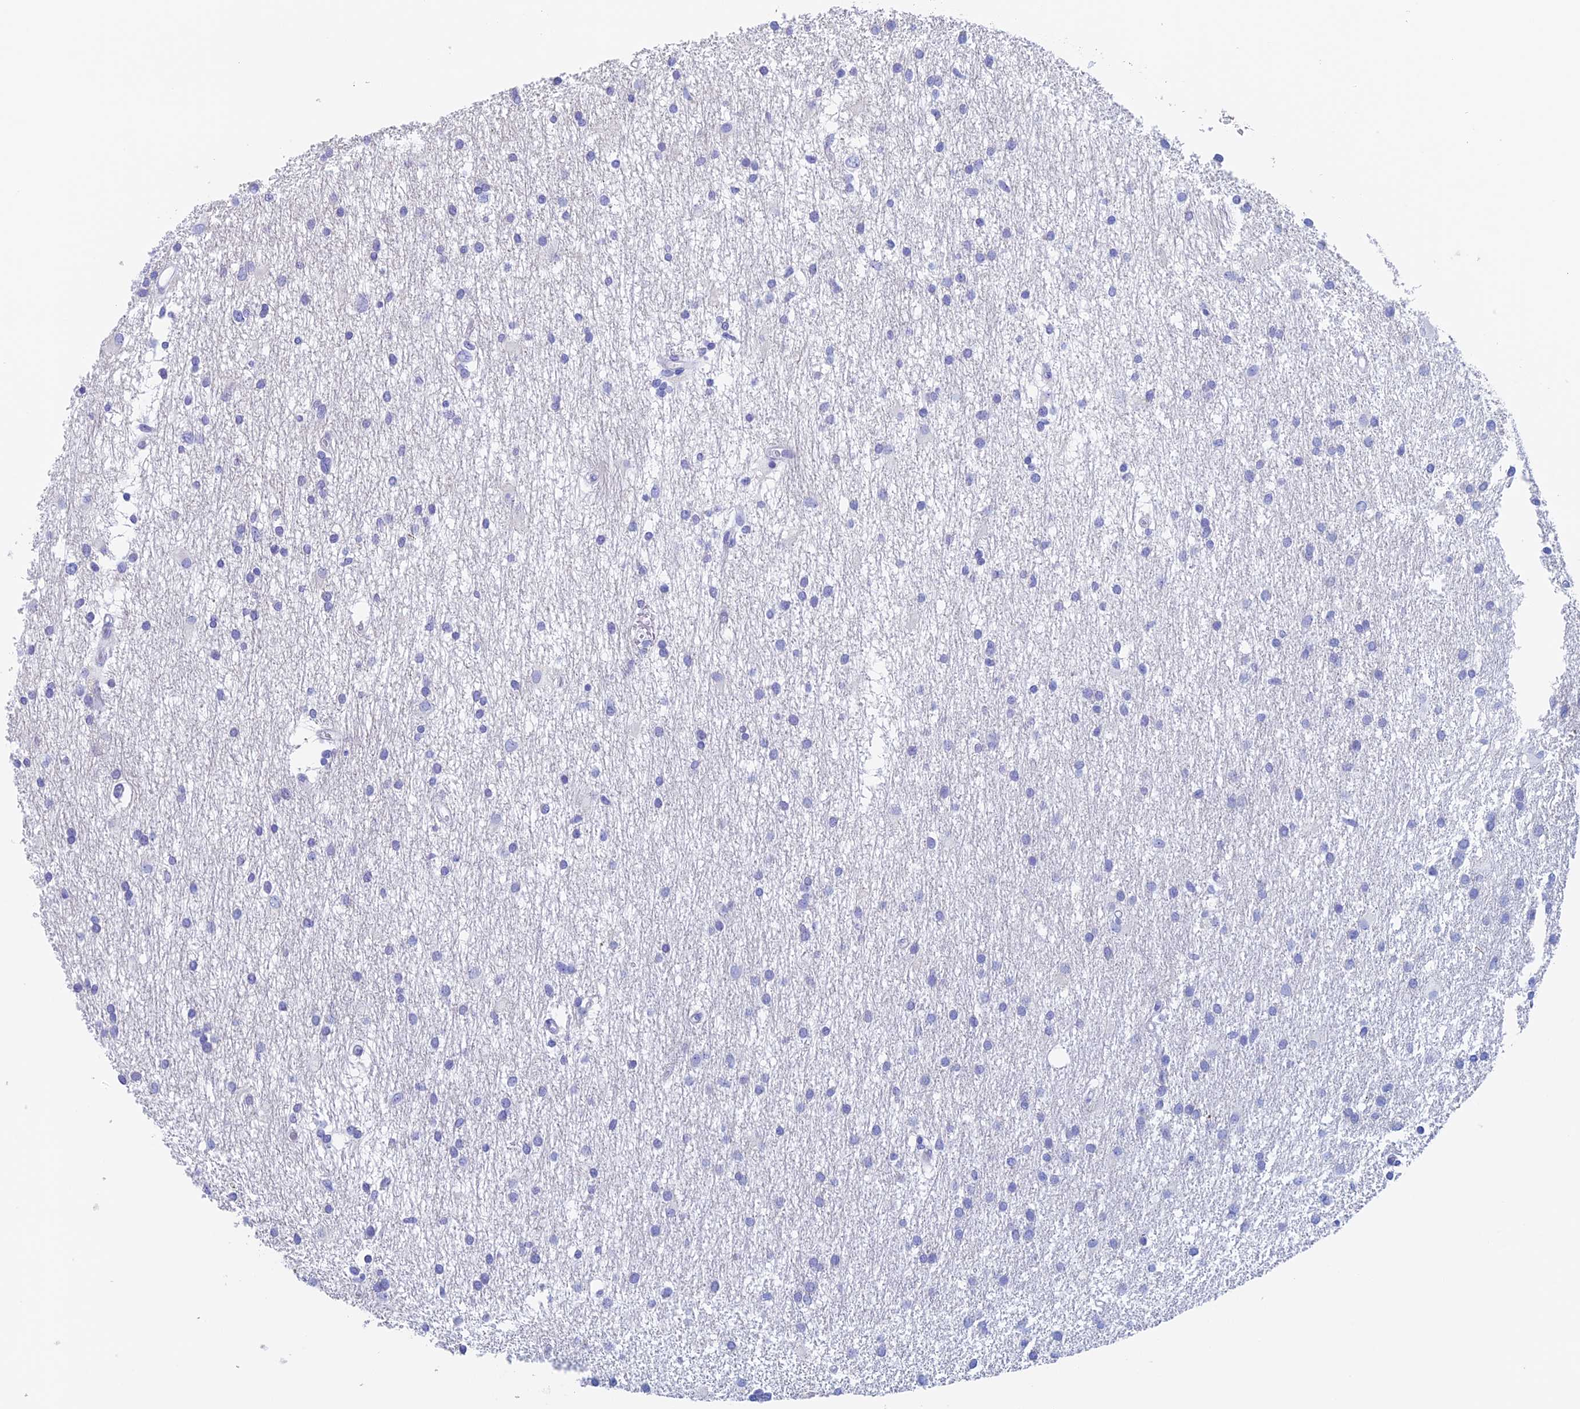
{"staining": {"intensity": "negative", "quantity": "none", "location": "none"}, "tissue": "glioma", "cell_type": "Tumor cells", "image_type": "cancer", "snomed": [{"axis": "morphology", "description": "Glioma, malignant, High grade"}, {"axis": "topography", "description": "Brain"}], "caption": "DAB immunohistochemical staining of glioma demonstrates no significant expression in tumor cells.", "gene": "PSMC3IP", "patient": {"sex": "male", "age": 77}}